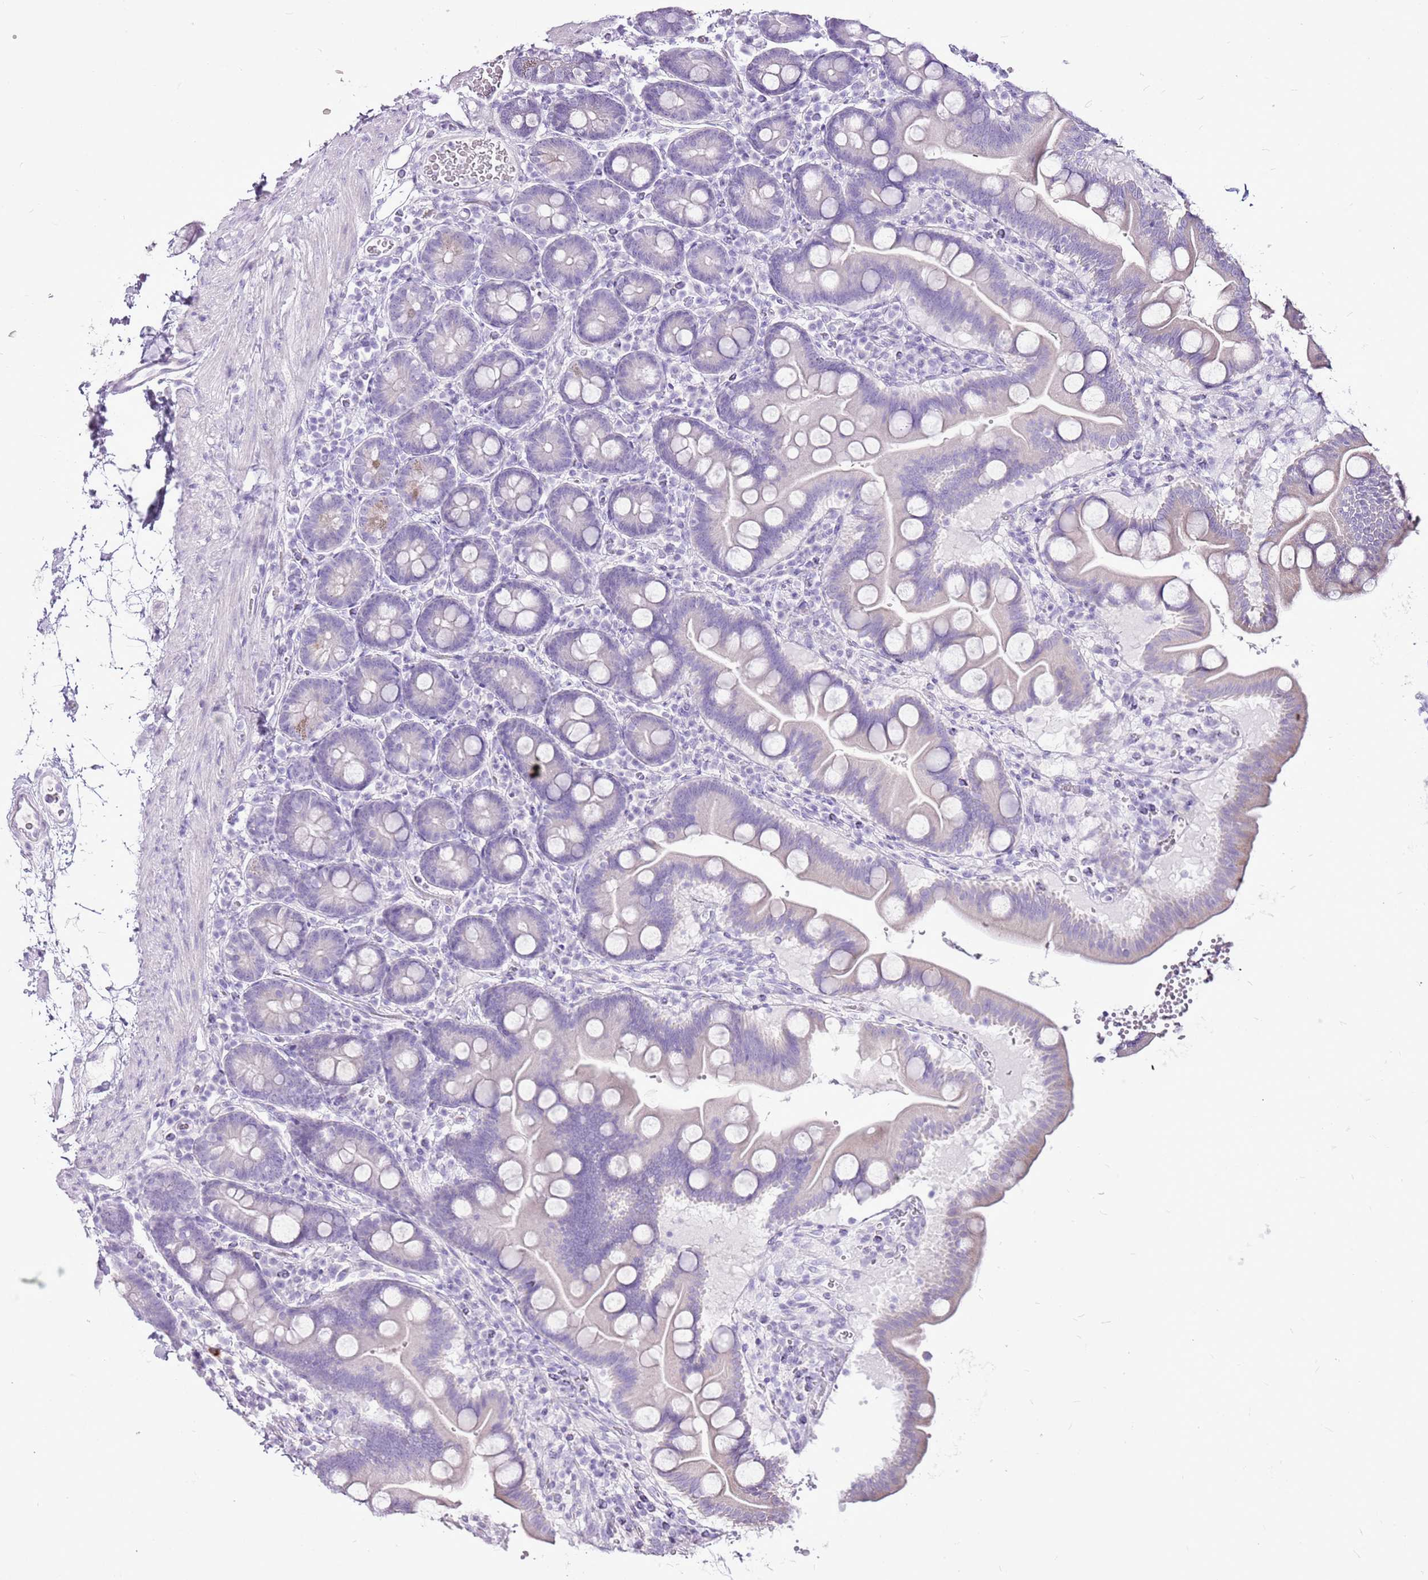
{"staining": {"intensity": "negative", "quantity": "none", "location": "none"}, "tissue": "duodenum", "cell_type": "Glandular cells", "image_type": "normal", "snomed": [{"axis": "morphology", "description": "Normal tissue, NOS"}, {"axis": "topography", "description": "Duodenum"}], "caption": "Immunohistochemistry photomicrograph of unremarkable duodenum: human duodenum stained with DAB shows no significant protein staining in glandular cells. The staining is performed using DAB brown chromogen with nuclei counter-stained in using hematoxylin.", "gene": "CNFN", "patient": {"sex": "male", "age": 54}}